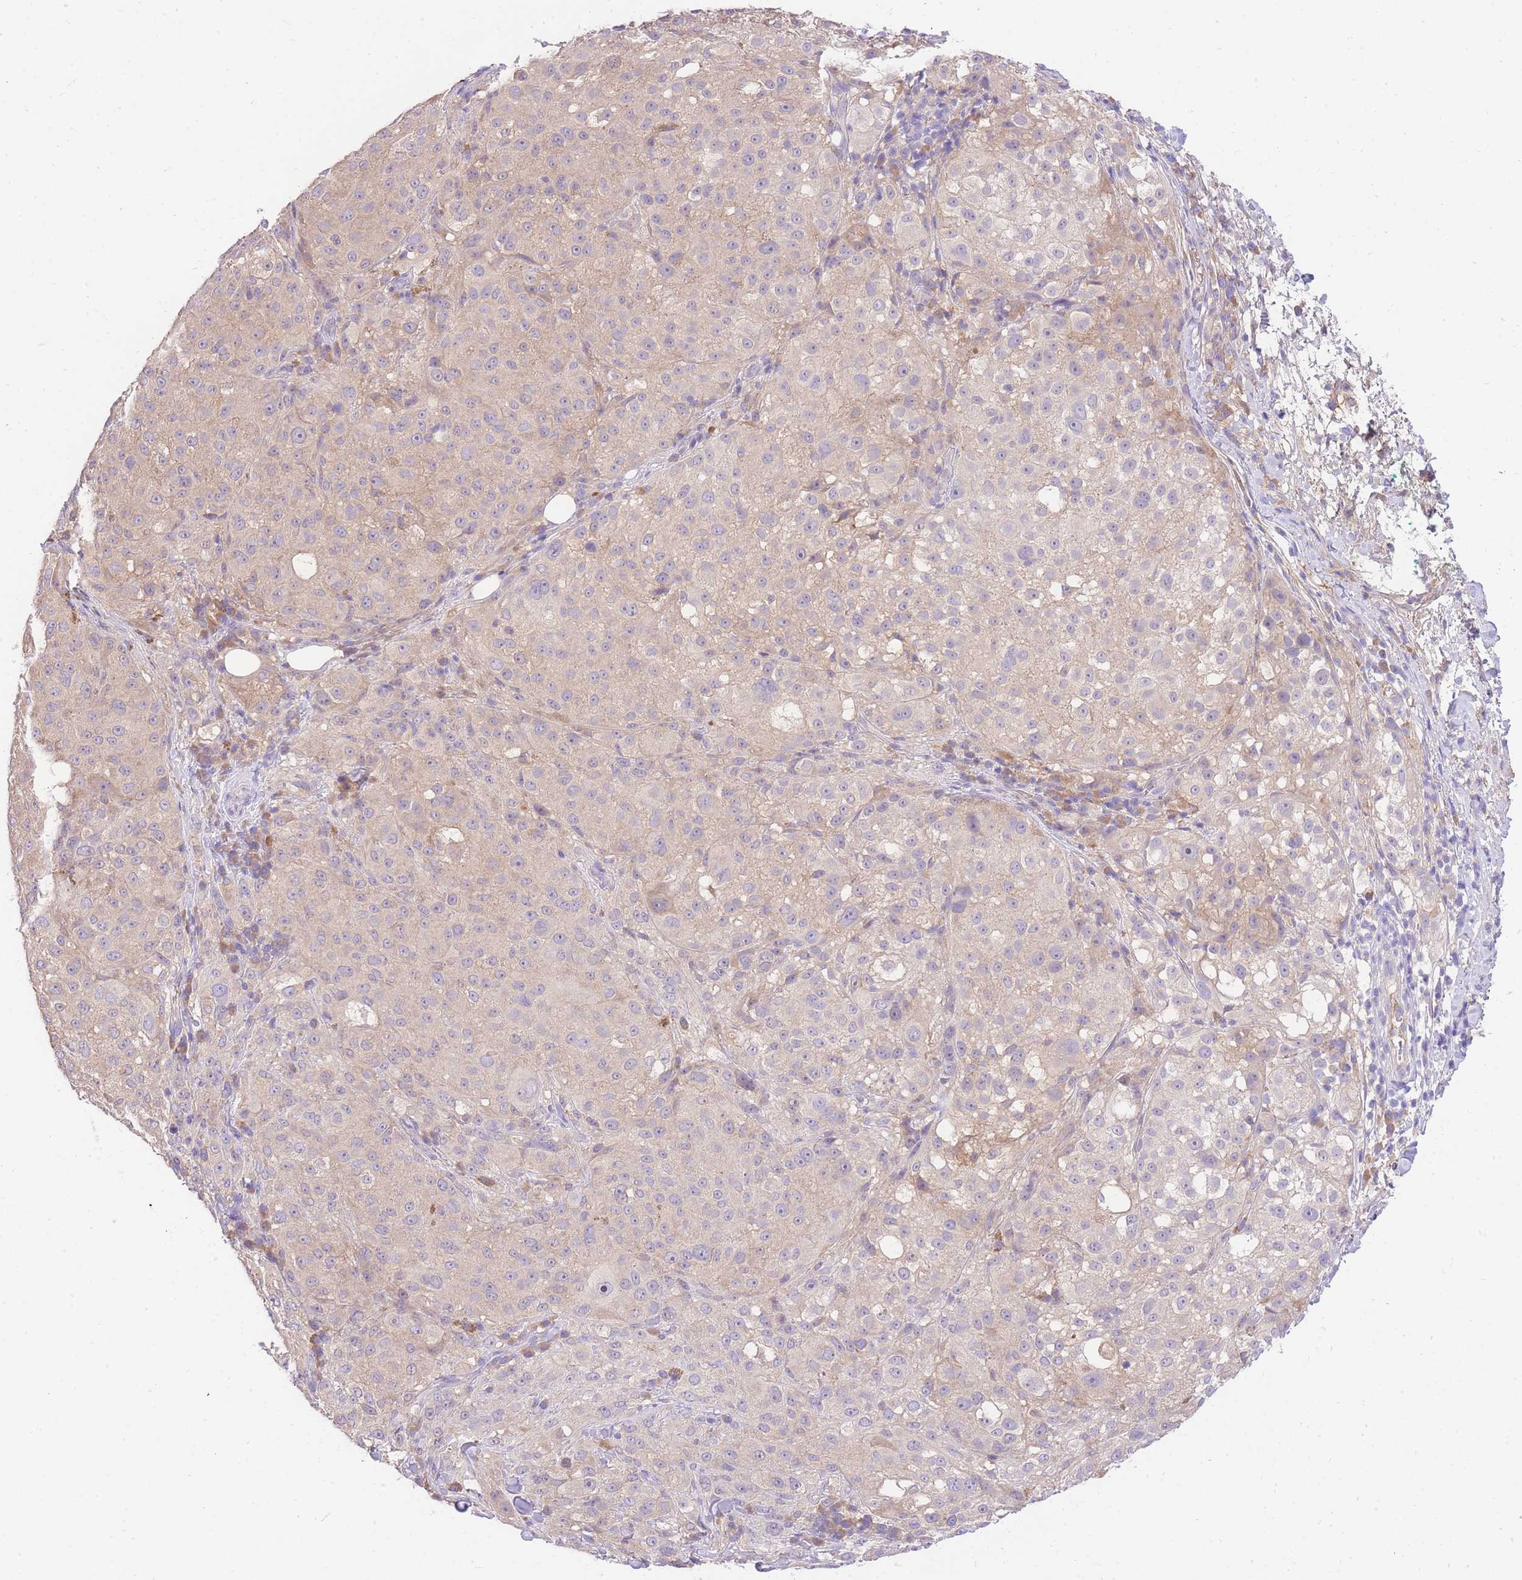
{"staining": {"intensity": "negative", "quantity": "none", "location": "none"}, "tissue": "melanoma", "cell_type": "Tumor cells", "image_type": "cancer", "snomed": [{"axis": "morphology", "description": "Necrosis, NOS"}, {"axis": "morphology", "description": "Malignant melanoma, NOS"}, {"axis": "topography", "description": "Skin"}], "caption": "DAB immunohistochemical staining of human melanoma reveals no significant expression in tumor cells.", "gene": "LIPH", "patient": {"sex": "female", "age": 87}}